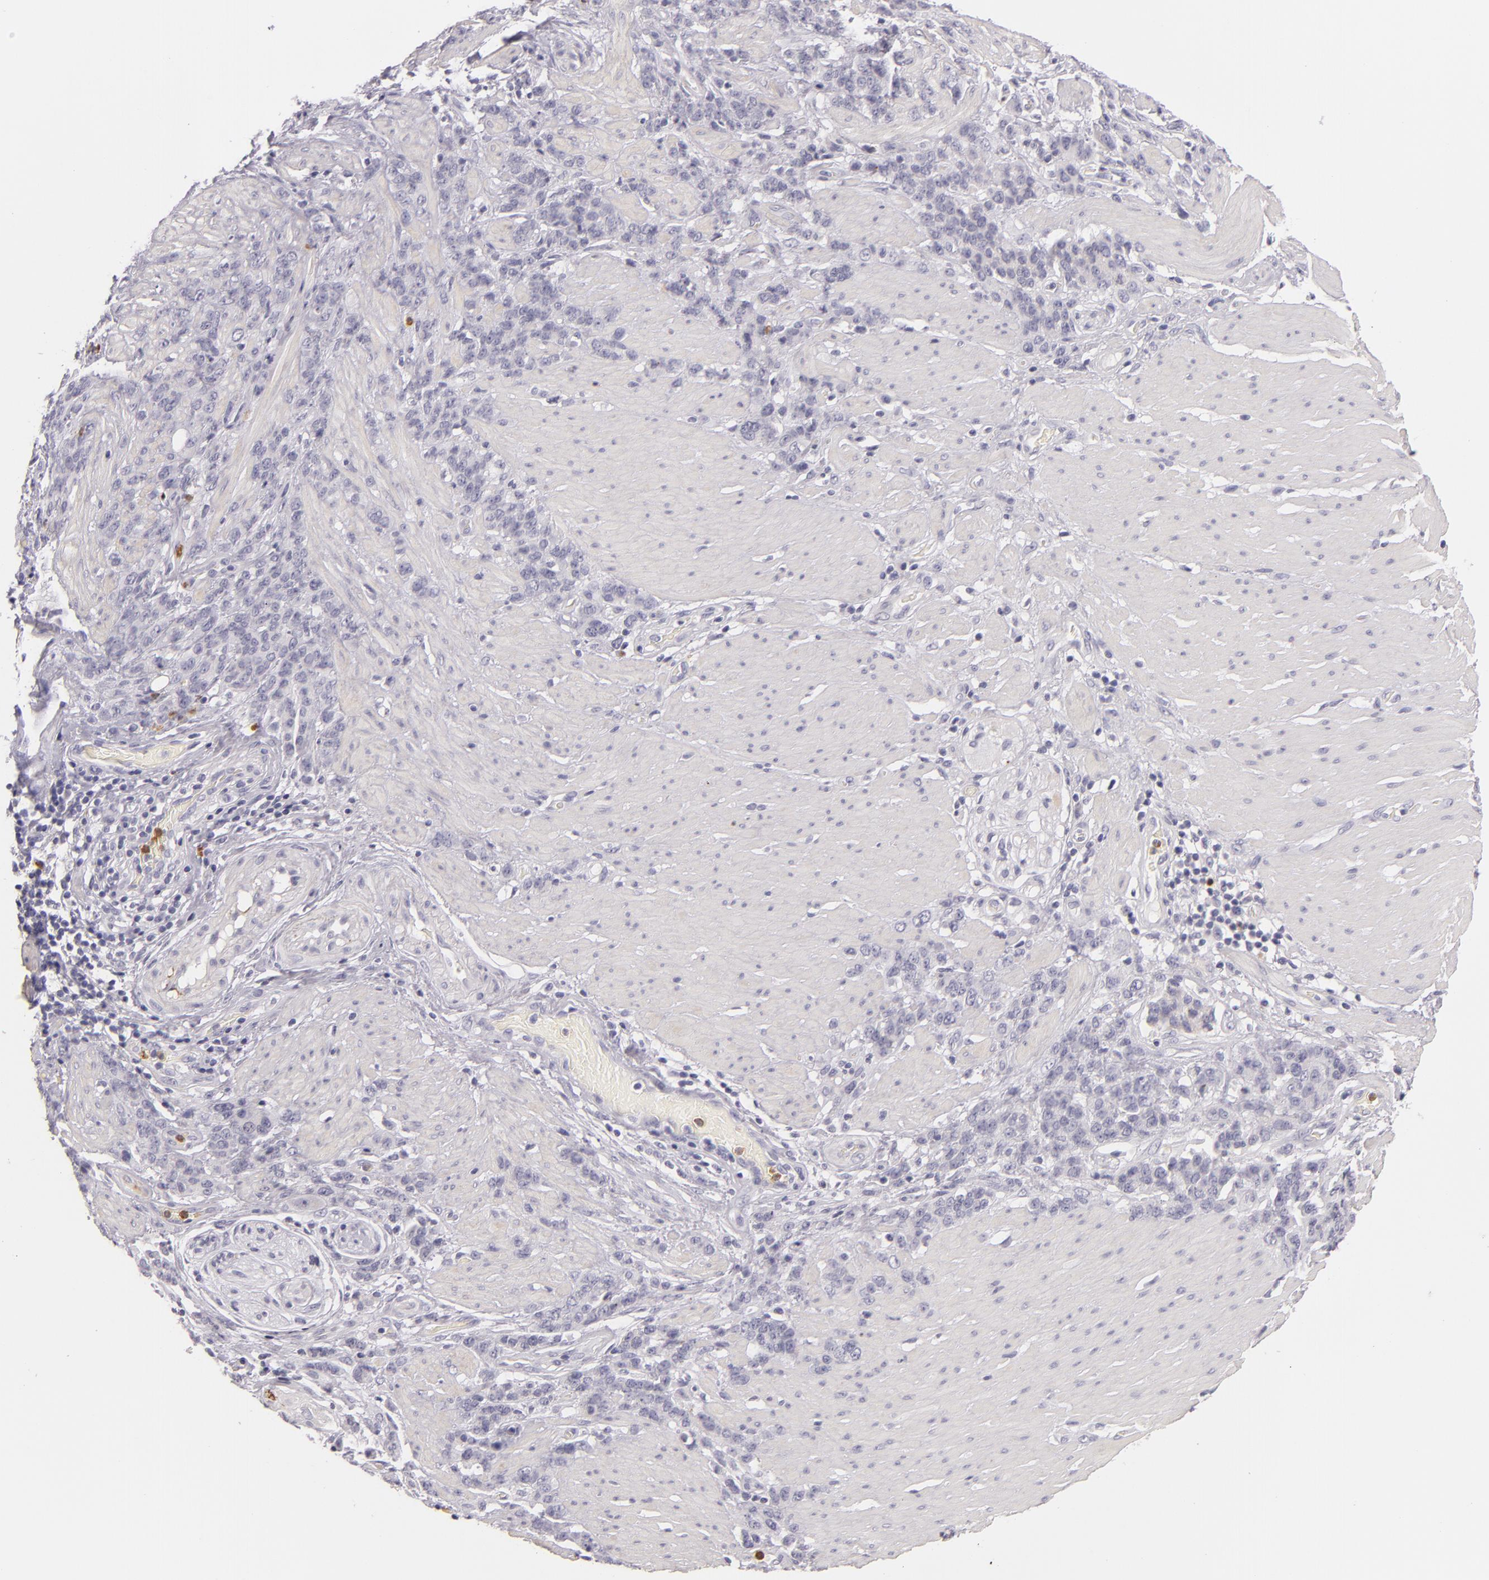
{"staining": {"intensity": "negative", "quantity": "none", "location": "none"}, "tissue": "stomach cancer", "cell_type": "Tumor cells", "image_type": "cancer", "snomed": [{"axis": "morphology", "description": "Adenocarcinoma, NOS"}, {"axis": "topography", "description": "Stomach, lower"}], "caption": "Tumor cells are negative for protein expression in human adenocarcinoma (stomach).", "gene": "FAM181A", "patient": {"sex": "male", "age": 88}}